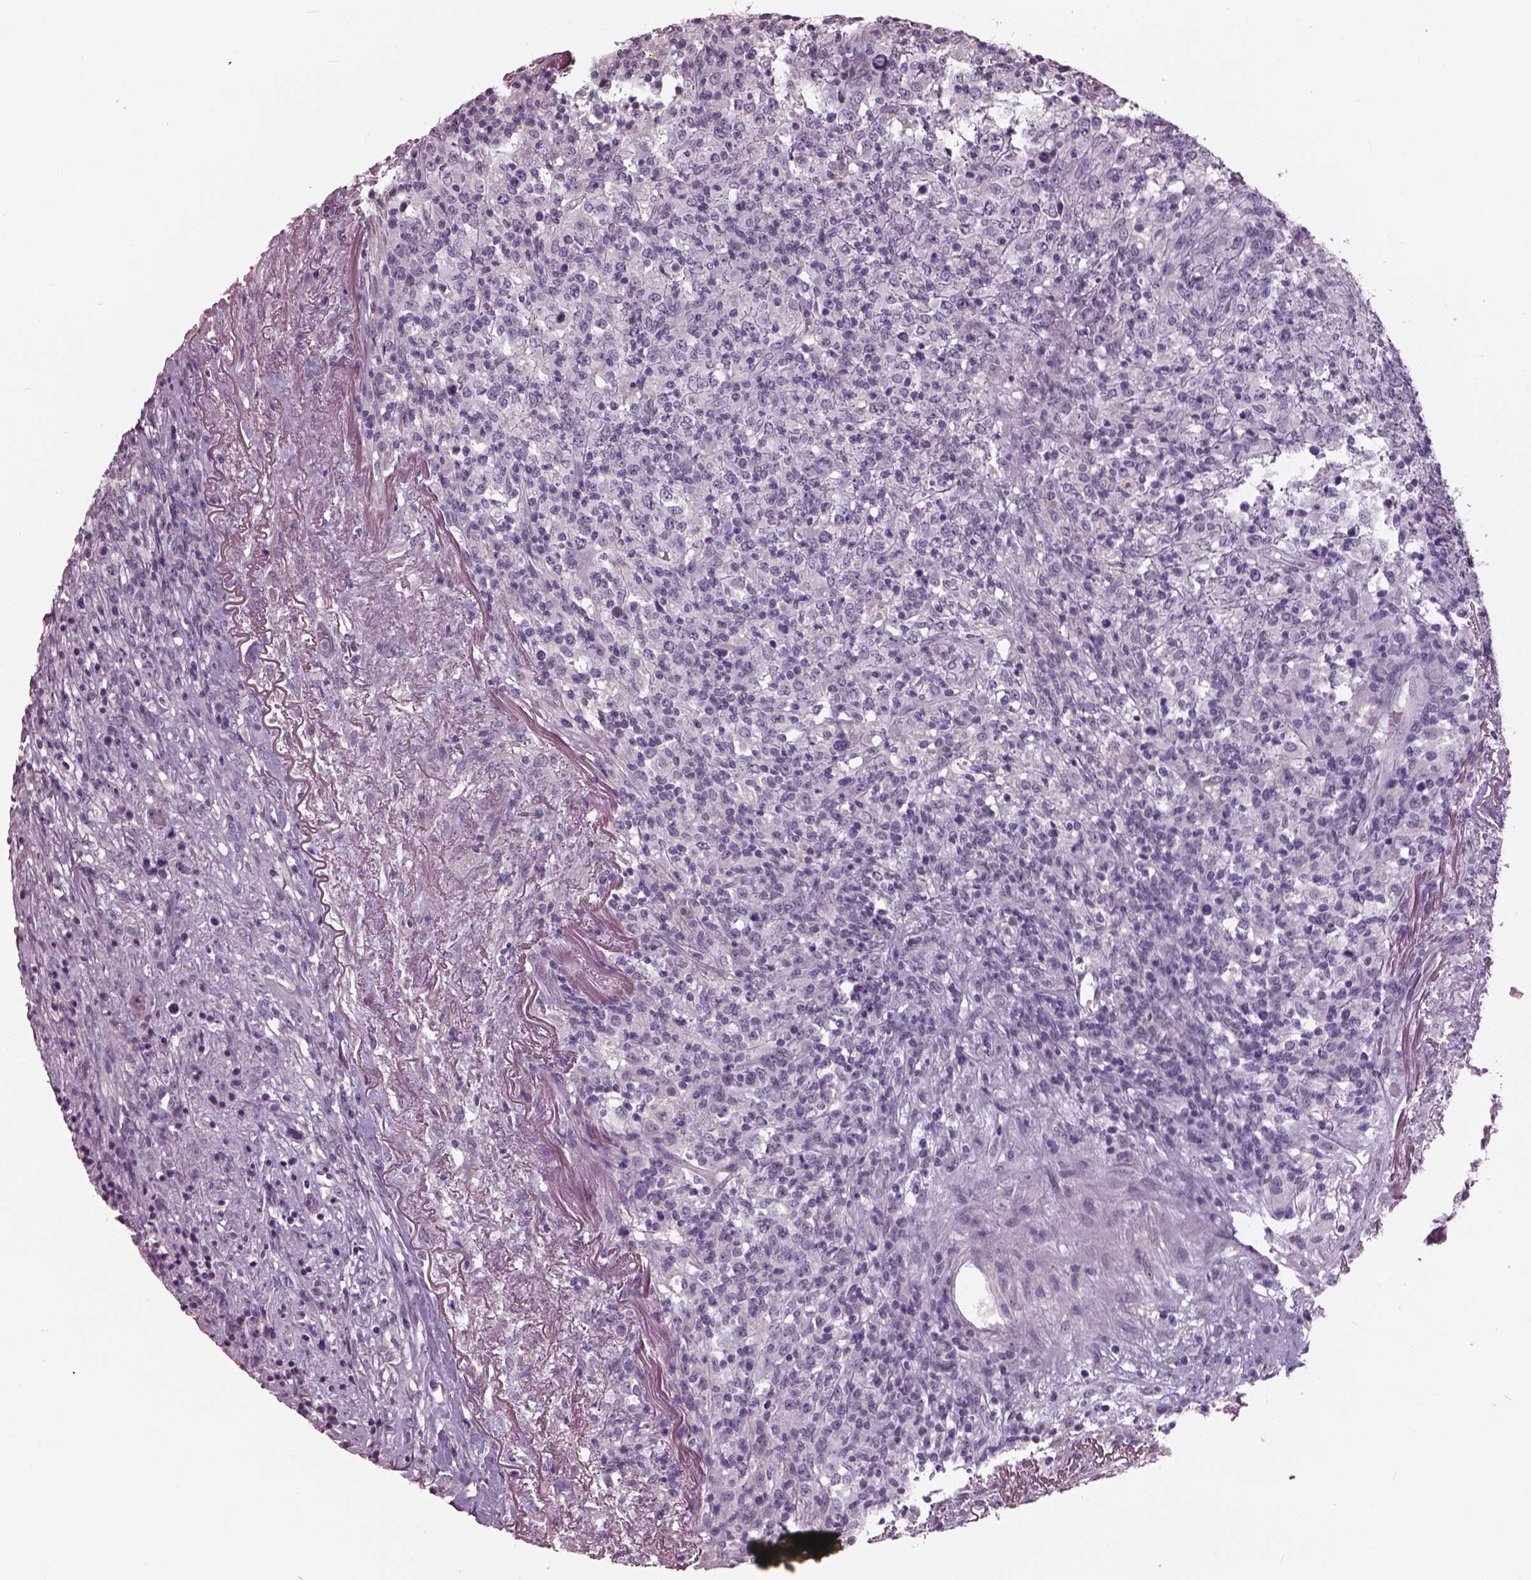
{"staining": {"intensity": "negative", "quantity": "none", "location": "none"}, "tissue": "lymphoma", "cell_type": "Tumor cells", "image_type": "cancer", "snomed": [{"axis": "morphology", "description": "Malignant lymphoma, non-Hodgkin's type, High grade"}, {"axis": "topography", "description": "Lung"}], "caption": "High power microscopy histopathology image of an immunohistochemistry histopathology image of lymphoma, revealing no significant expression in tumor cells. (Immunohistochemistry, brightfield microscopy, high magnification).", "gene": "OPTC", "patient": {"sex": "male", "age": 79}}